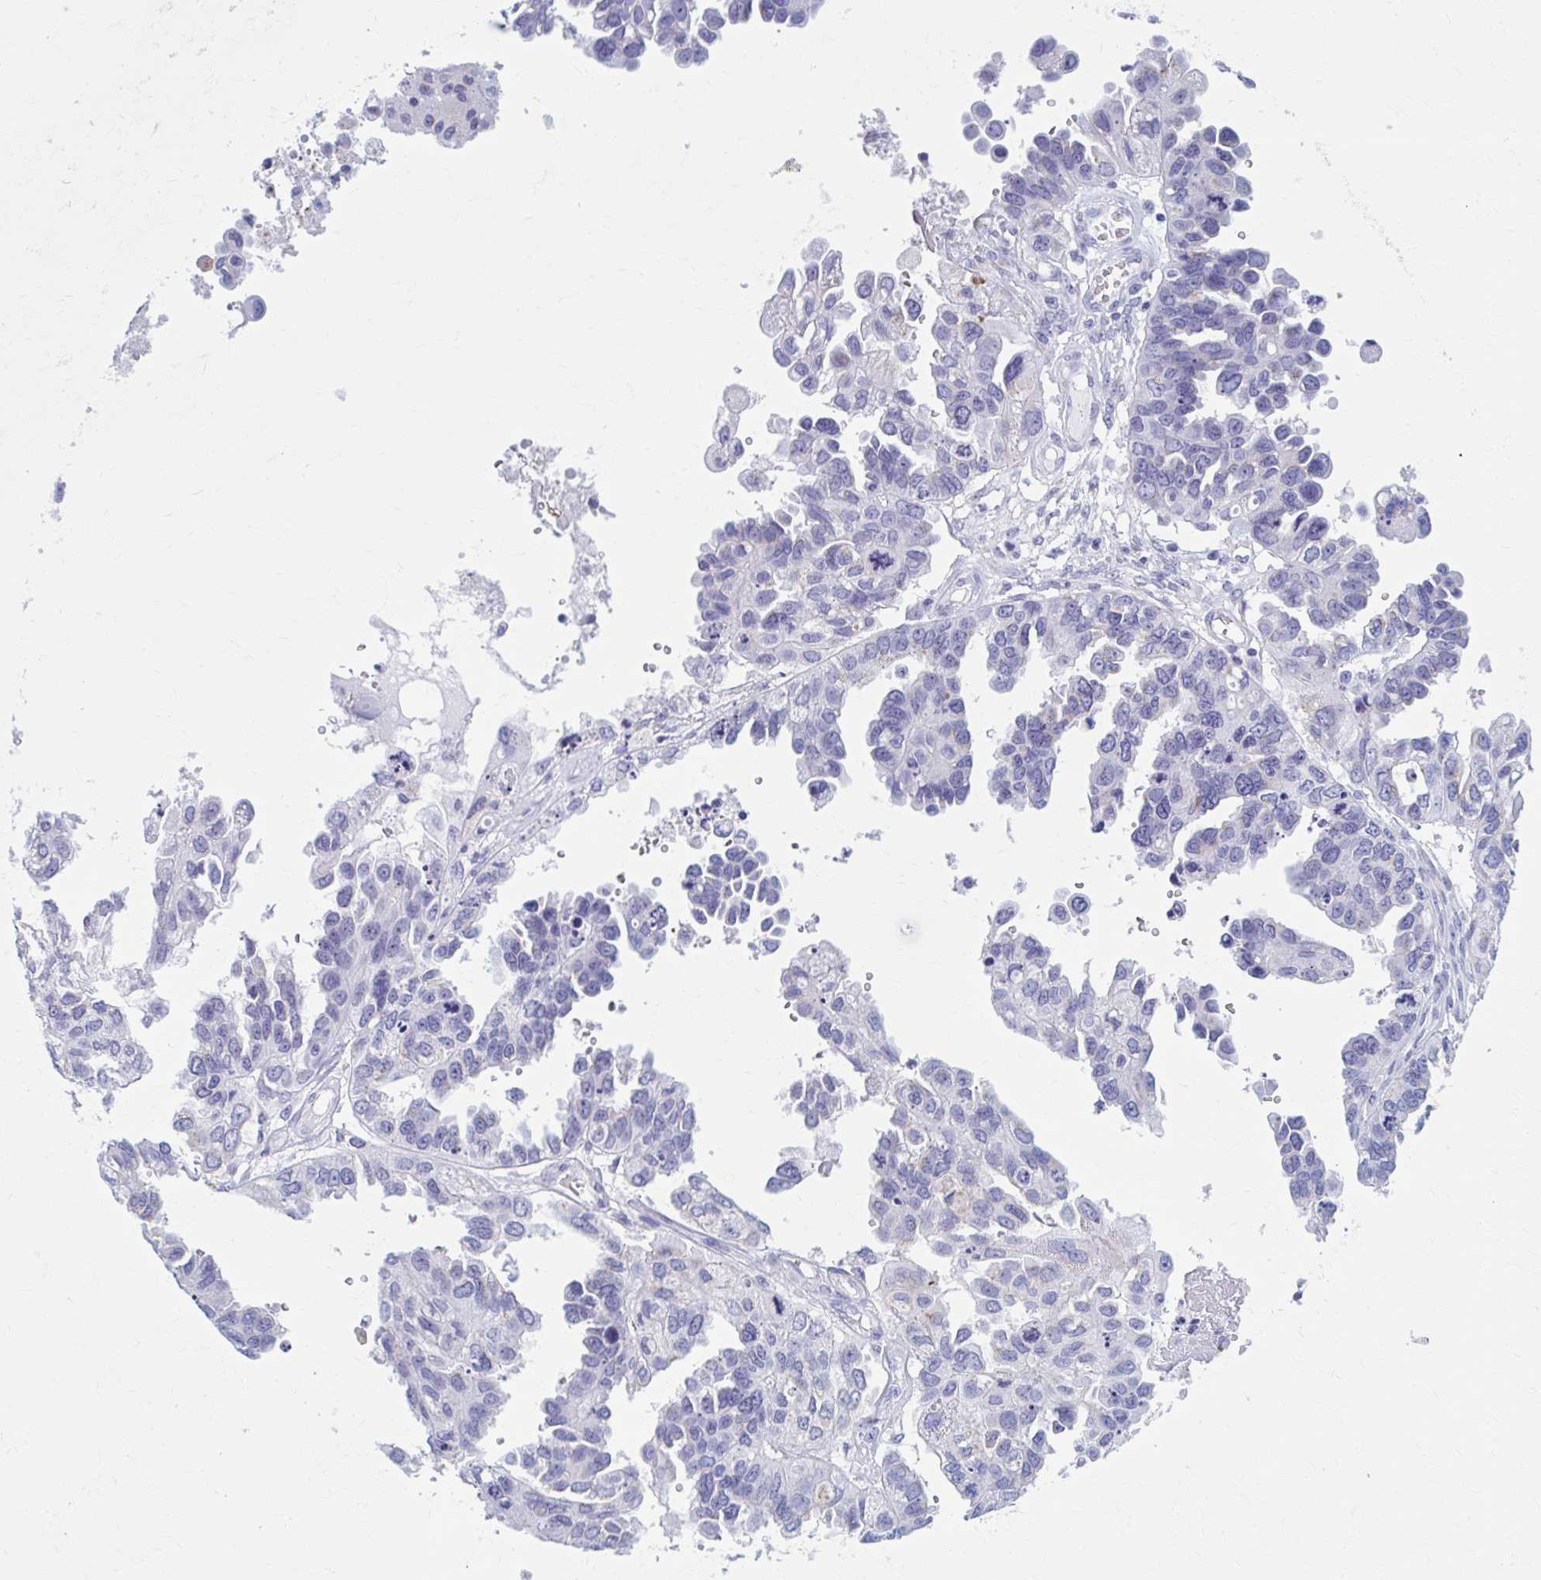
{"staining": {"intensity": "negative", "quantity": "none", "location": "none"}, "tissue": "ovarian cancer", "cell_type": "Tumor cells", "image_type": "cancer", "snomed": [{"axis": "morphology", "description": "Cystadenocarcinoma, serous, NOS"}, {"axis": "topography", "description": "Ovary"}], "caption": "The image shows no staining of tumor cells in ovarian cancer (serous cystadenocarcinoma).", "gene": "KCNE2", "patient": {"sex": "female", "age": 53}}